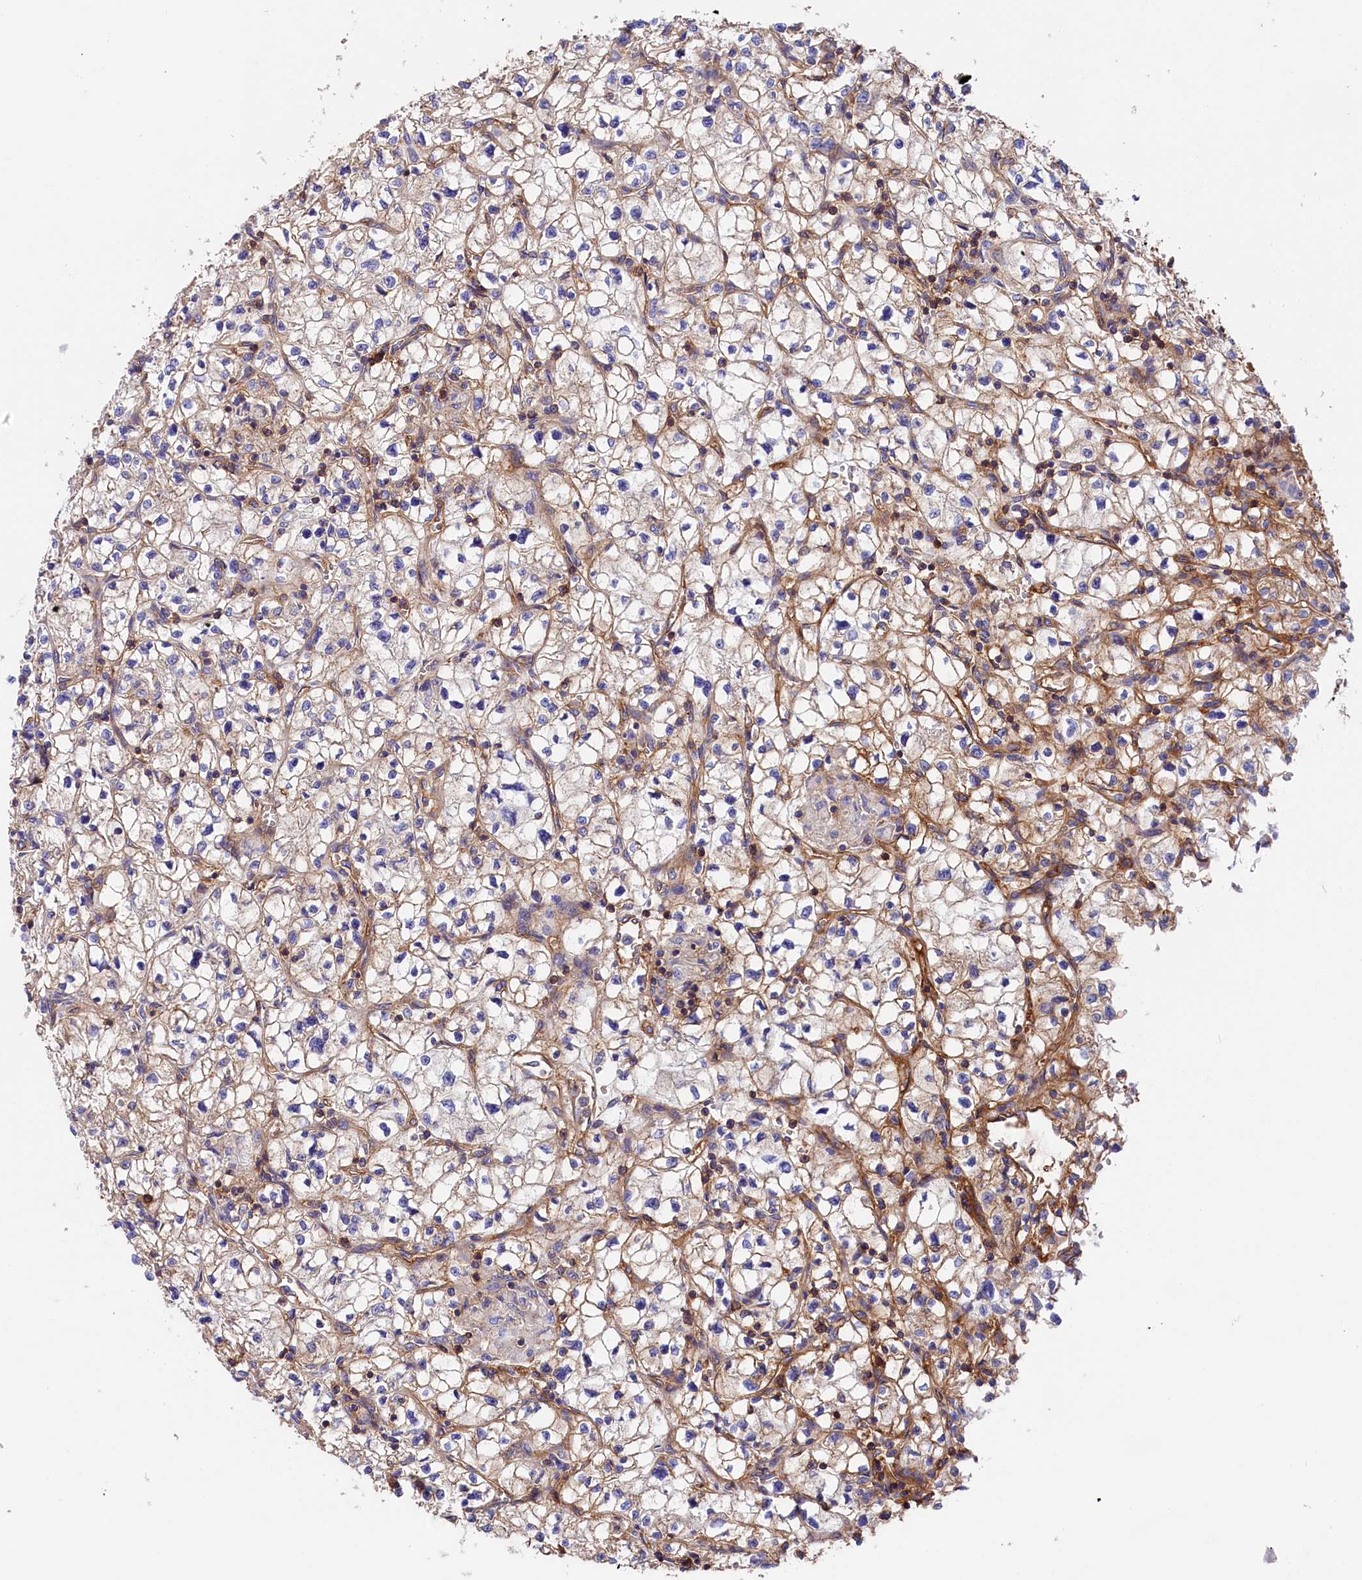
{"staining": {"intensity": "negative", "quantity": "none", "location": "none"}, "tissue": "renal cancer", "cell_type": "Tumor cells", "image_type": "cancer", "snomed": [{"axis": "morphology", "description": "Adenocarcinoma, NOS"}, {"axis": "topography", "description": "Kidney"}], "caption": "Tumor cells are negative for brown protein staining in renal cancer. (DAB (3,3'-diaminobenzidine) immunohistochemistry visualized using brightfield microscopy, high magnification).", "gene": "ATP2B4", "patient": {"sex": "female", "age": 64}}